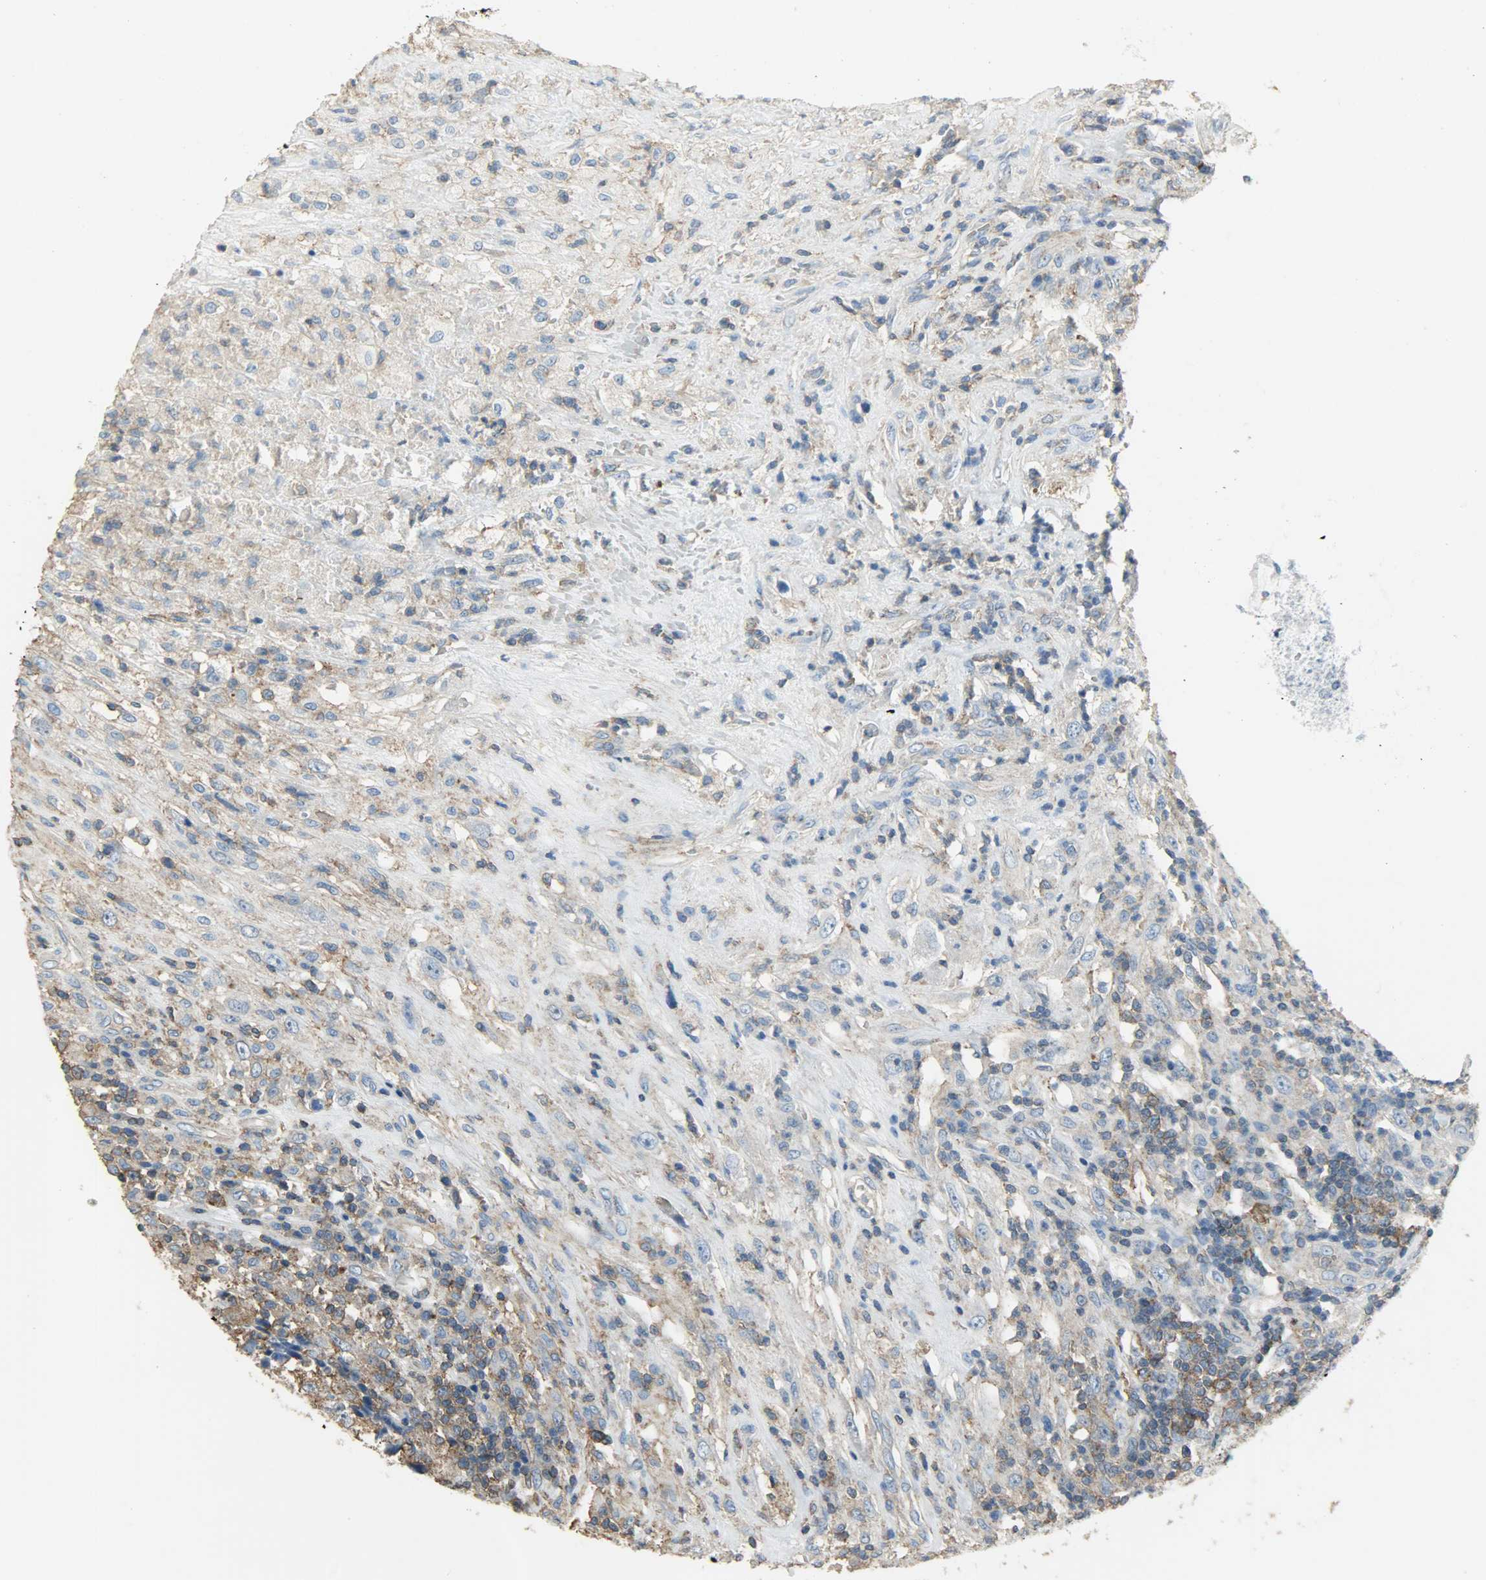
{"staining": {"intensity": "weak", "quantity": ">75%", "location": "cytoplasmic/membranous"}, "tissue": "testis cancer", "cell_type": "Tumor cells", "image_type": "cancer", "snomed": [{"axis": "morphology", "description": "Necrosis, NOS"}, {"axis": "morphology", "description": "Carcinoma, Embryonal, NOS"}, {"axis": "topography", "description": "Testis"}], "caption": "Protein analysis of testis embryonal carcinoma tissue shows weak cytoplasmic/membranous expression in approximately >75% of tumor cells.", "gene": "DNAJA4", "patient": {"sex": "male", "age": 19}}